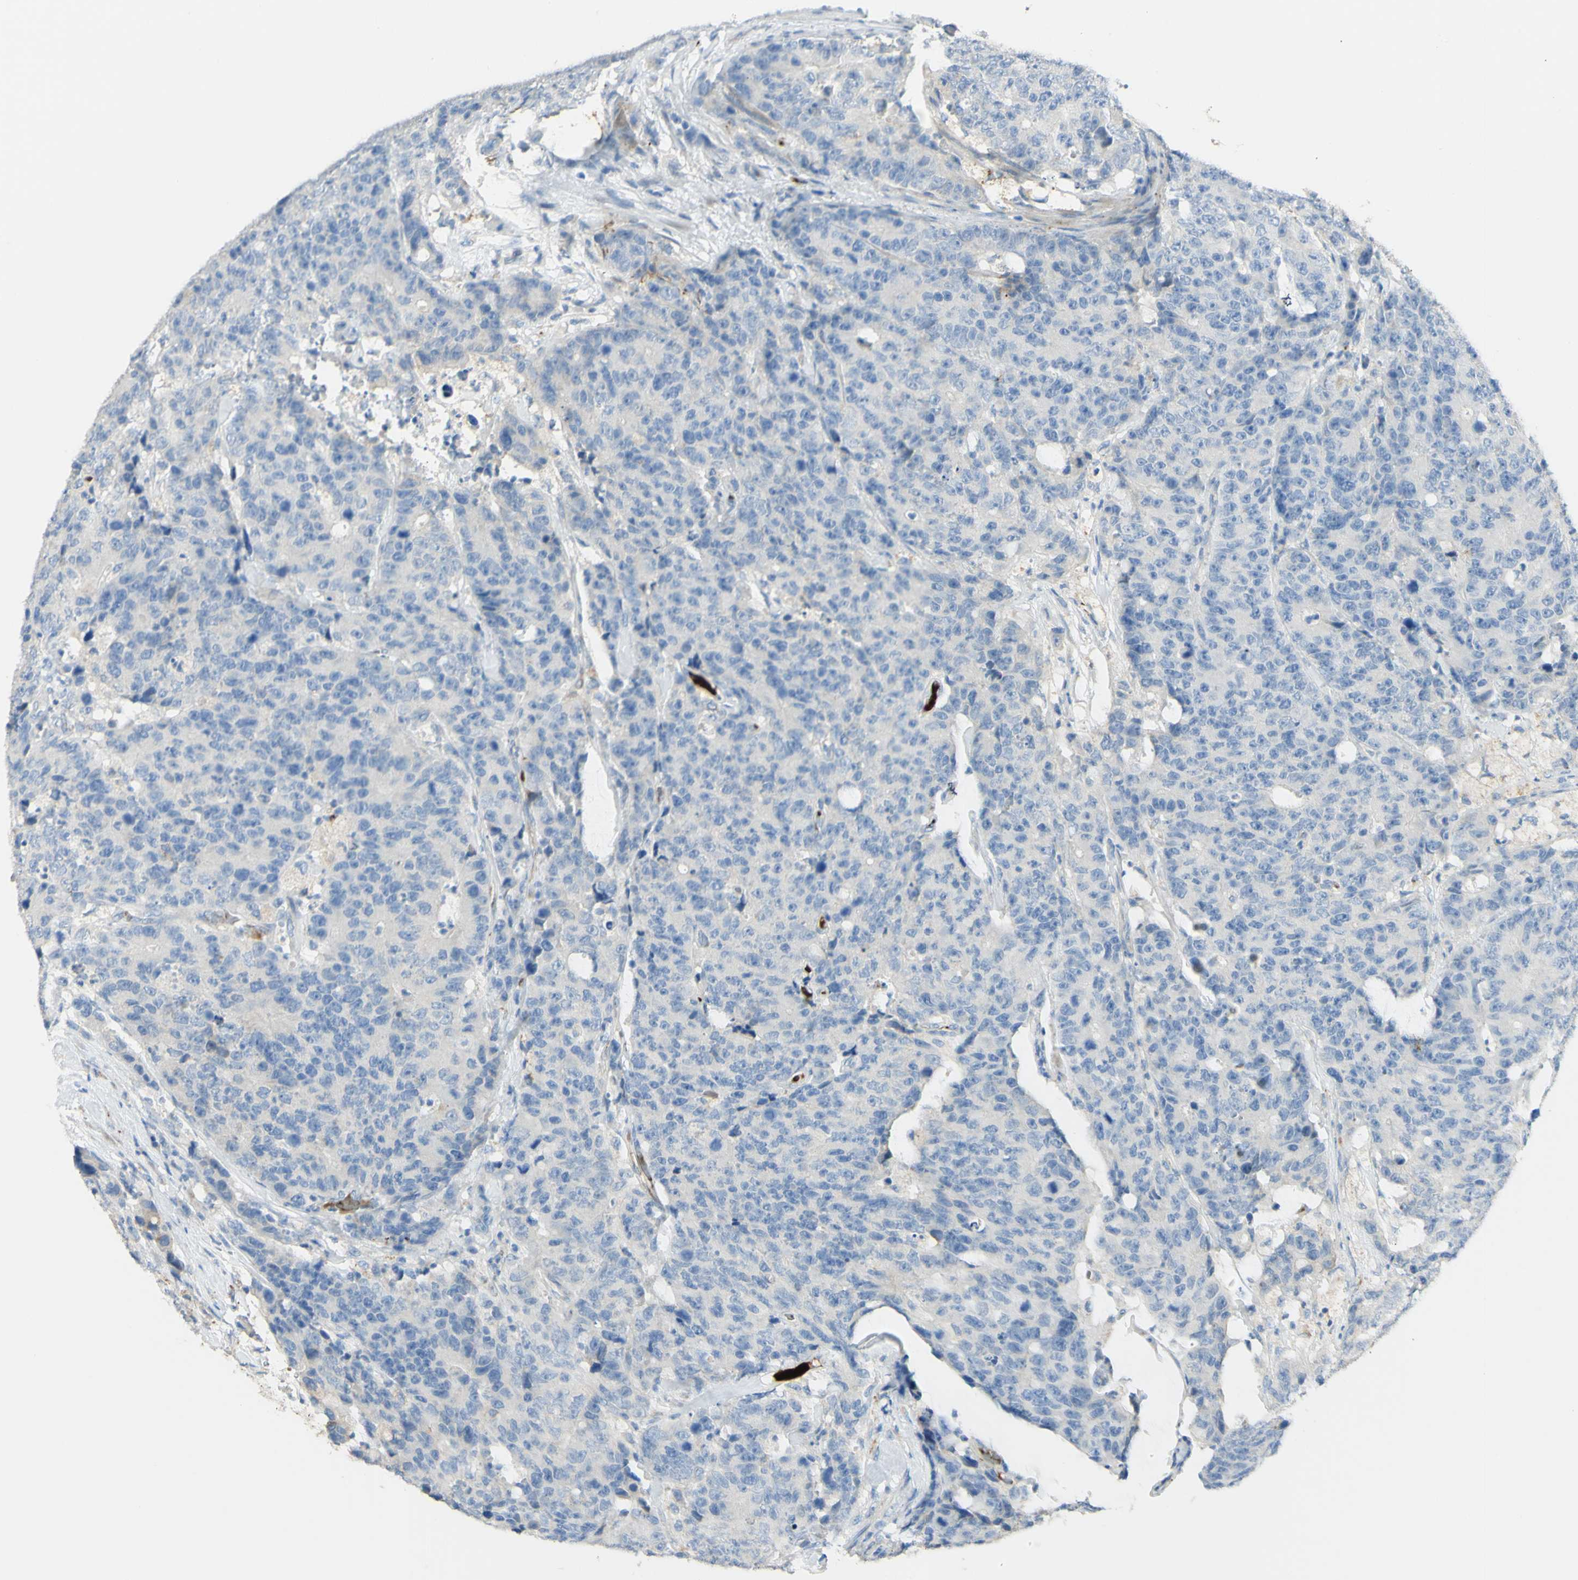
{"staining": {"intensity": "negative", "quantity": "none", "location": "none"}, "tissue": "colorectal cancer", "cell_type": "Tumor cells", "image_type": "cancer", "snomed": [{"axis": "morphology", "description": "Adenocarcinoma, NOS"}, {"axis": "topography", "description": "Colon"}], "caption": "The micrograph displays no staining of tumor cells in colorectal cancer. (DAB (3,3'-diaminobenzidine) immunohistochemistry, high magnification).", "gene": "GAN", "patient": {"sex": "female", "age": 86}}